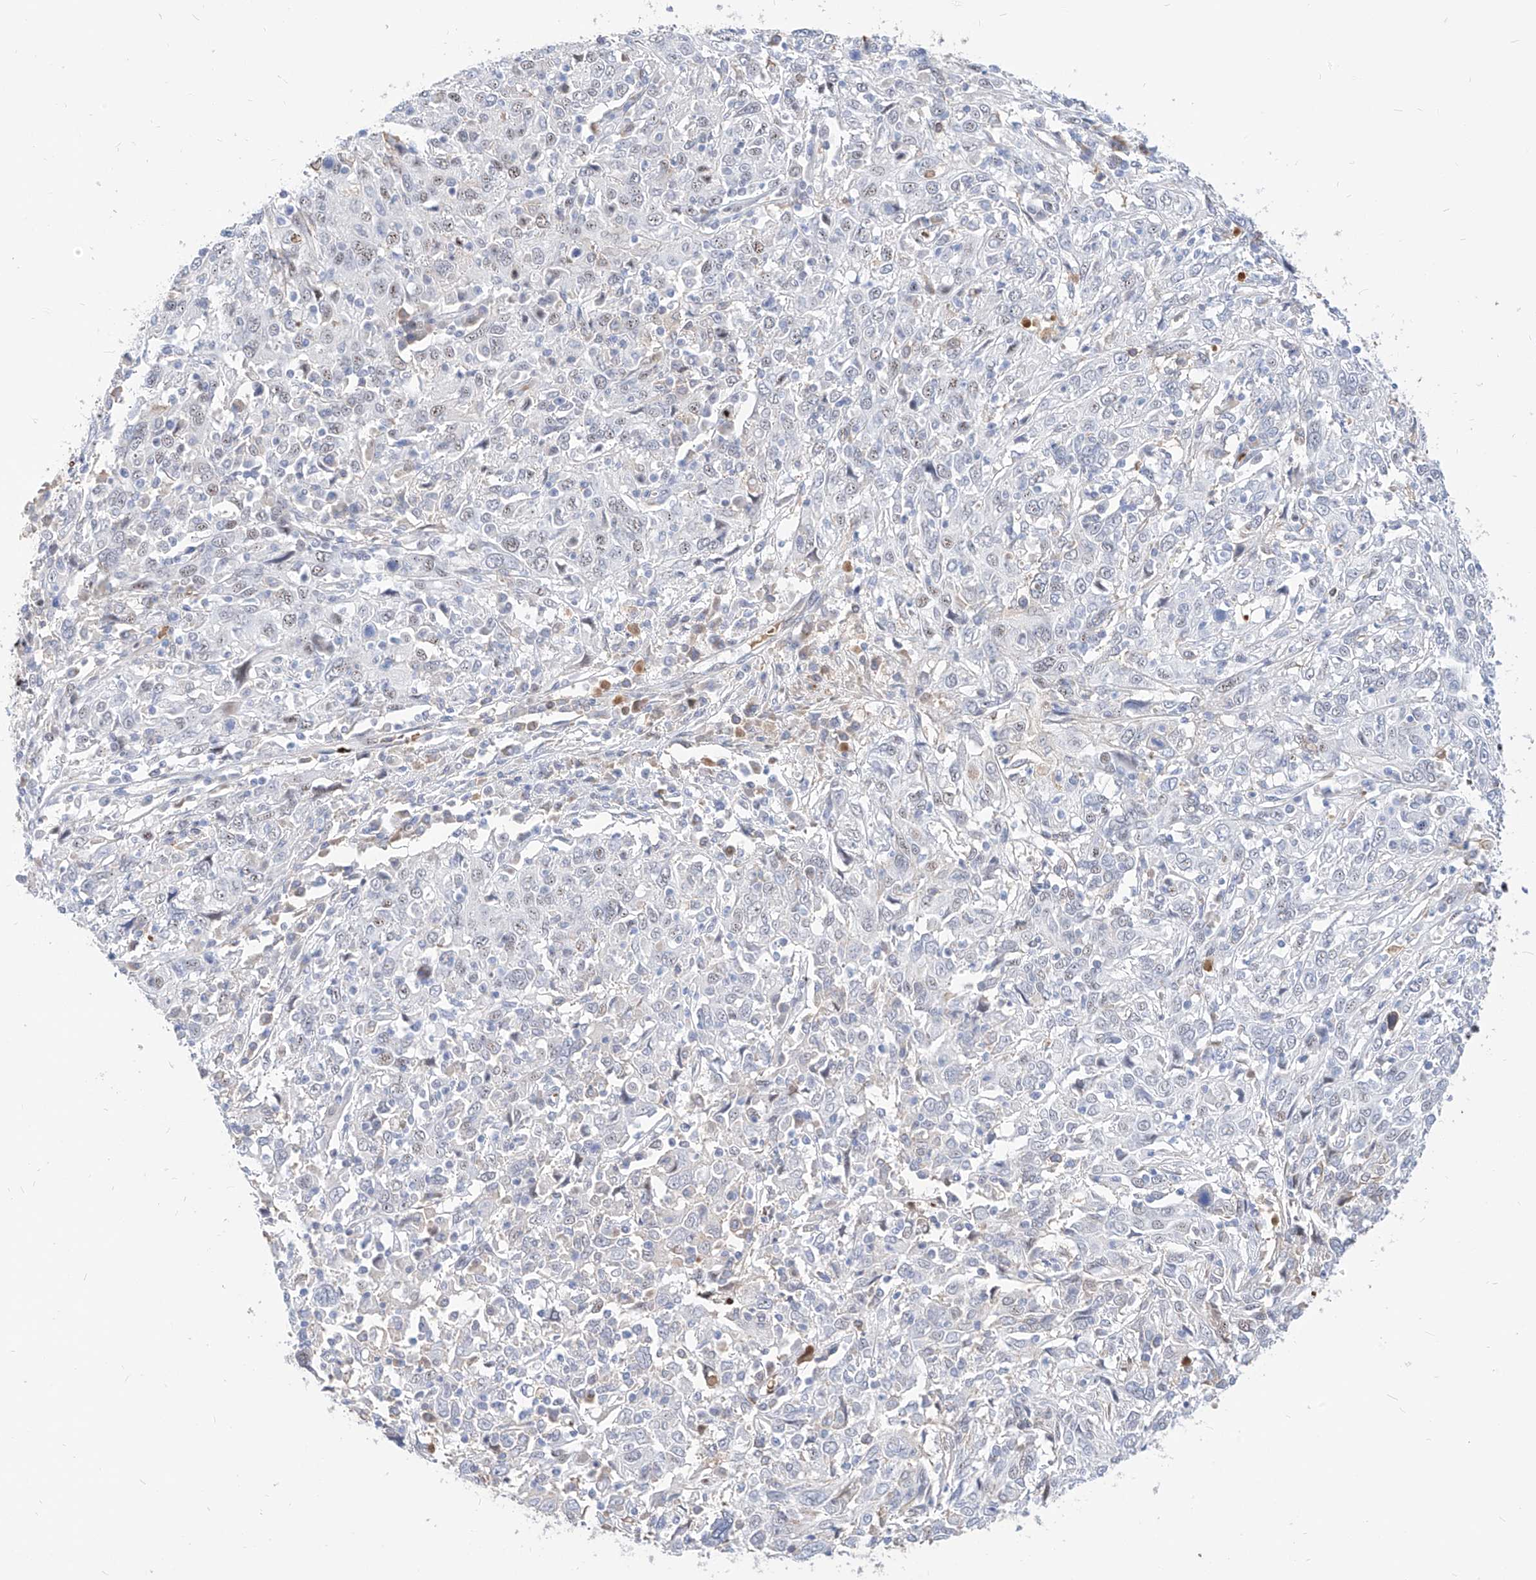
{"staining": {"intensity": "weak", "quantity": "25%-75%", "location": "nuclear"}, "tissue": "cervical cancer", "cell_type": "Tumor cells", "image_type": "cancer", "snomed": [{"axis": "morphology", "description": "Squamous cell carcinoma, NOS"}, {"axis": "topography", "description": "Cervix"}], "caption": "Protein staining displays weak nuclear staining in approximately 25%-75% of tumor cells in cervical cancer (squamous cell carcinoma). Nuclei are stained in blue.", "gene": "ZFP42", "patient": {"sex": "female", "age": 46}}